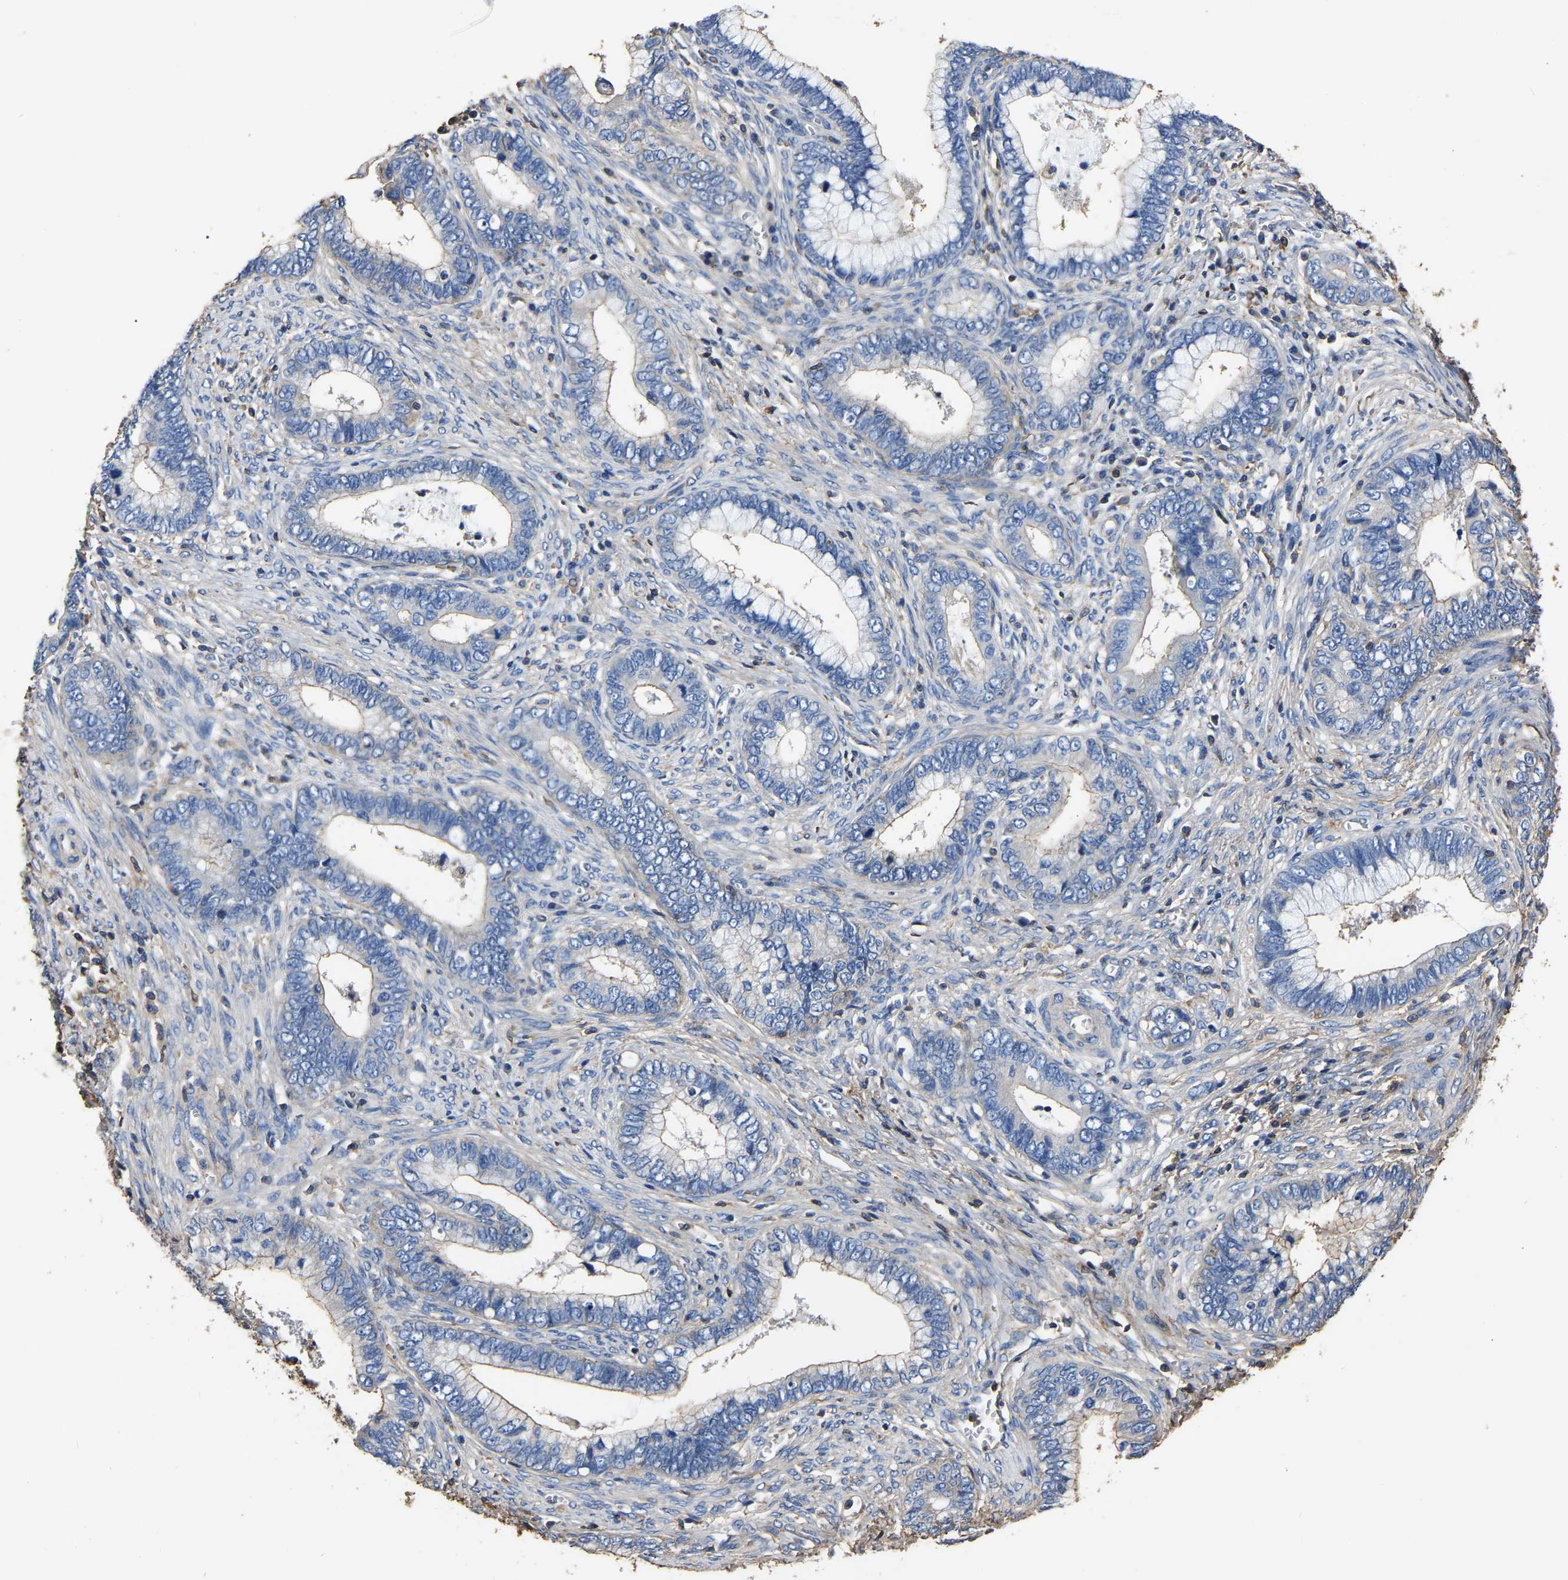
{"staining": {"intensity": "weak", "quantity": "<25%", "location": "cytoplasmic/membranous"}, "tissue": "cervical cancer", "cell_type": "Tumor cells", "image_type": "cancer", "snomed": [{"axis": "morphology", "description": "Adenocarcinoma, NOS"}, {"axis": "topography", "description": "Cervix"}], "caption": "This is an immunohistochemistry (IHC) histopathology image of human cervical cancer. There is no staining in tumor cells.", "gene": "ARMT1", "patient": {"sex": "female", "age": 44}}